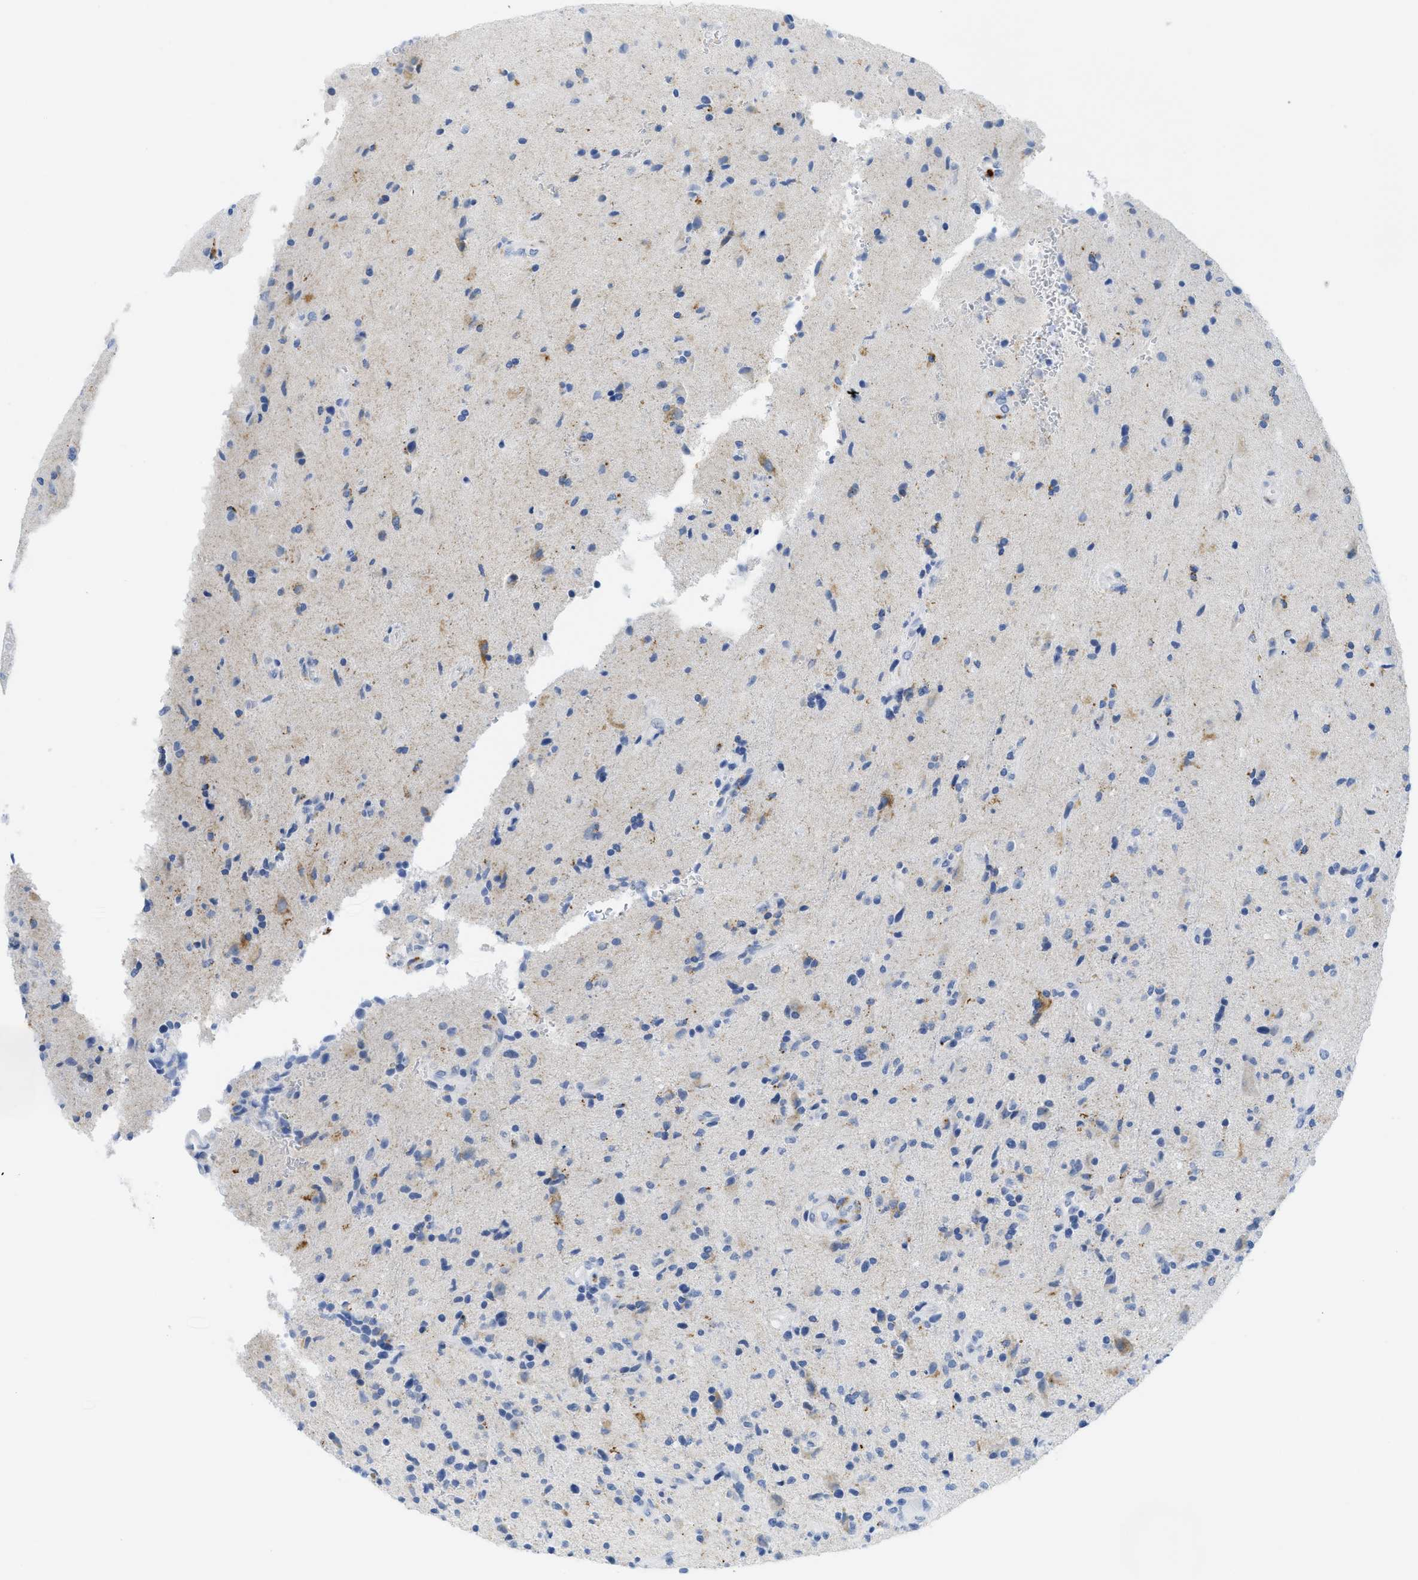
{"staining": {"intensity": "negative", "quantity": "none", "location": "none"}, "tissue": "glioma", "cell_type": "Tumor cells", "image_type": "cancer", "snomed": [{"axis": "morphology", "description": "Glioma, malignant, High grade"}, {"axis": "topography", "description": "Brain"}], "caption": "High magnification brightfield microscopy of glioma stained with DAB (3,3'-diaminobenzidine) (brown) and counterstained with hematoxylin (blue): tumor cells show no significant staining.", "gene": "WDR4", "patient": {"sex": "male", "age": 72}}